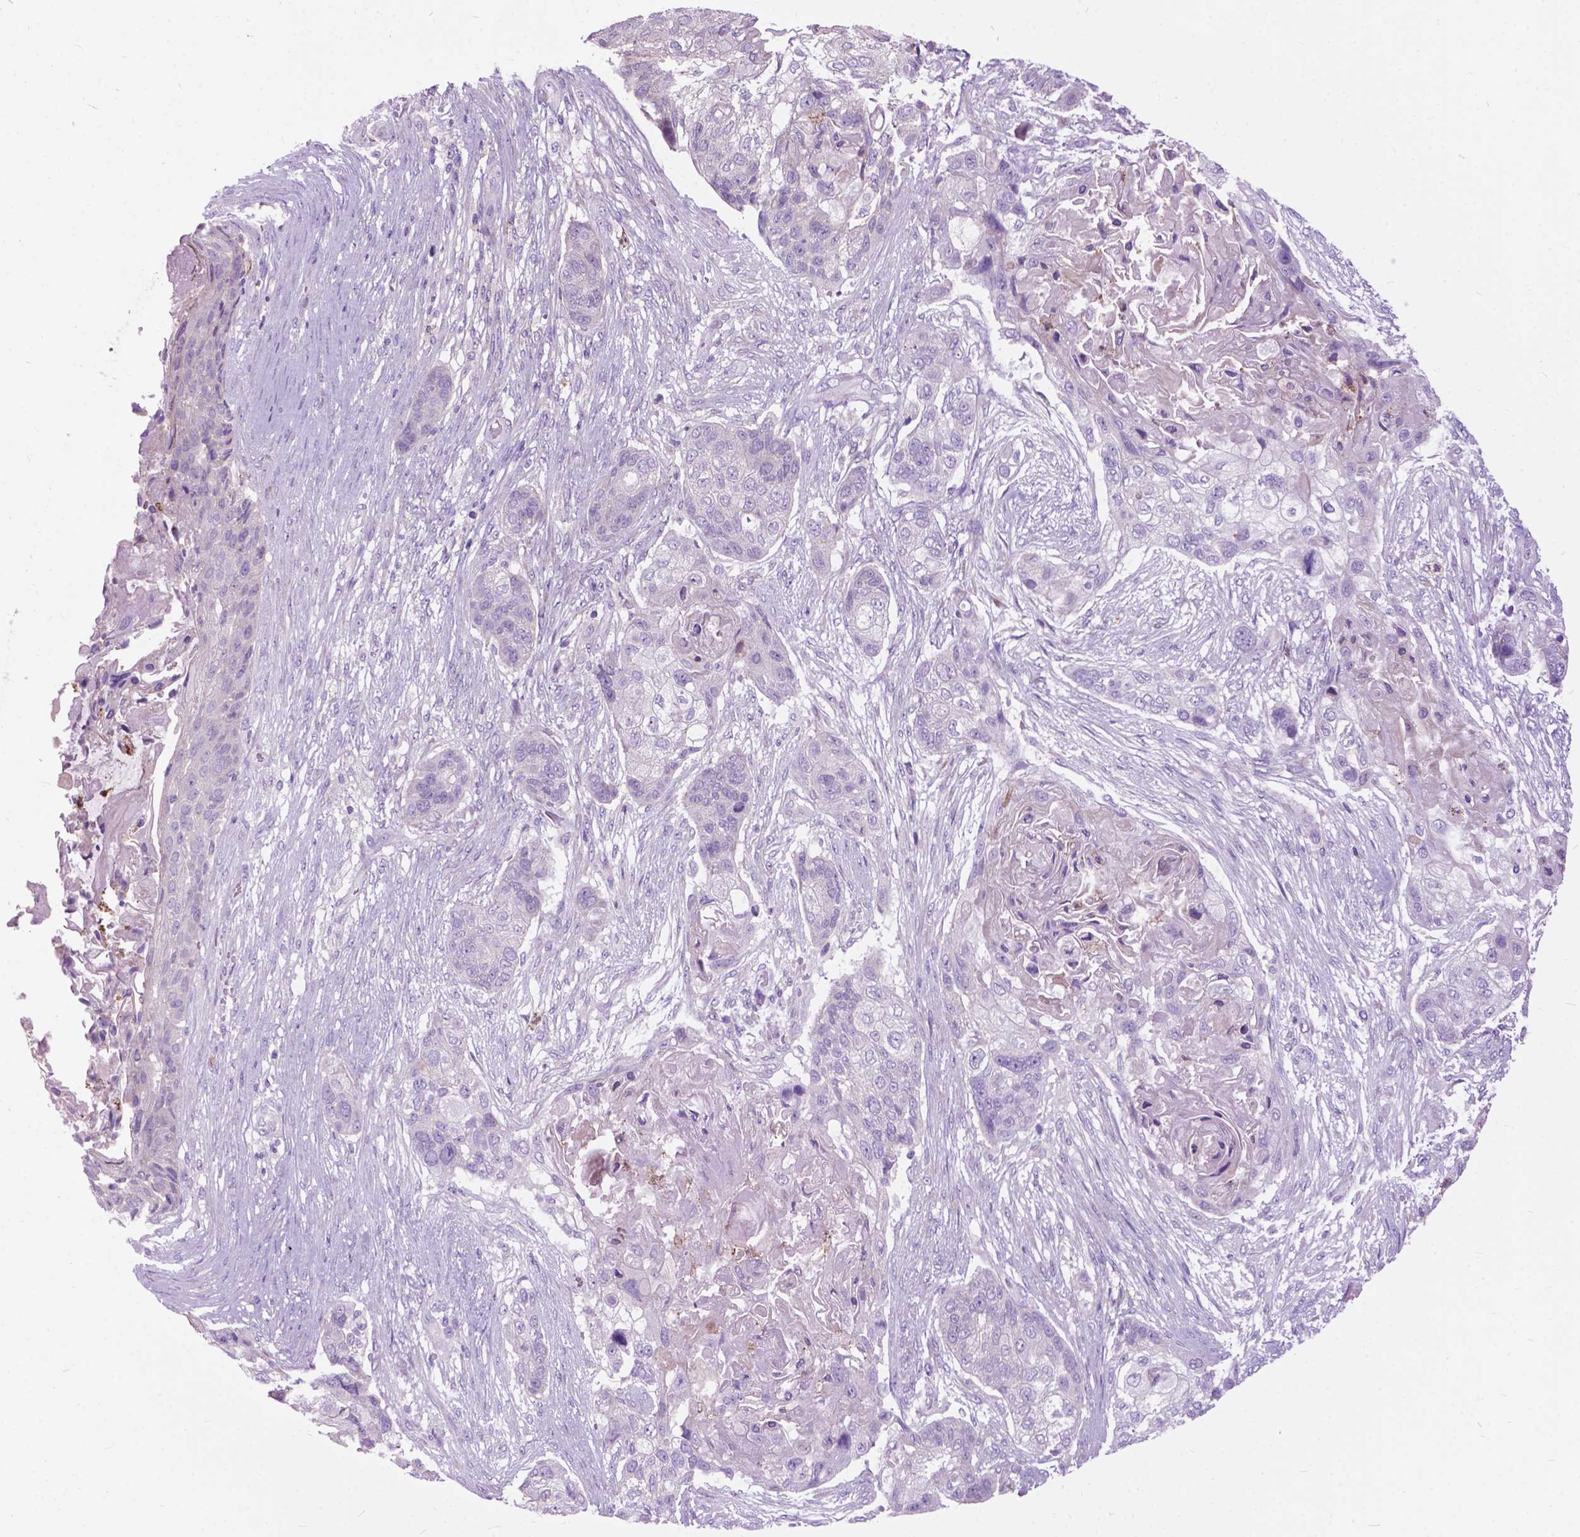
{"staining": {"intensity": "negative", "quantity": "none", "location": "none"}, "tissue": "lung cancer", "cell_type": "Tumor cells", "image_type": "cancer", "snomed": [{"axis": "morphology", "description": "Squamous cell carcinoma, NOS"}, {"axis": "topography", "description": "Lung"}], "caption": "Tumor cells are negative for brown protein staining in squamous cell carcinoma (lung).", "gene": "PRR35", "patient": {"sex": "male", "age": 69}}